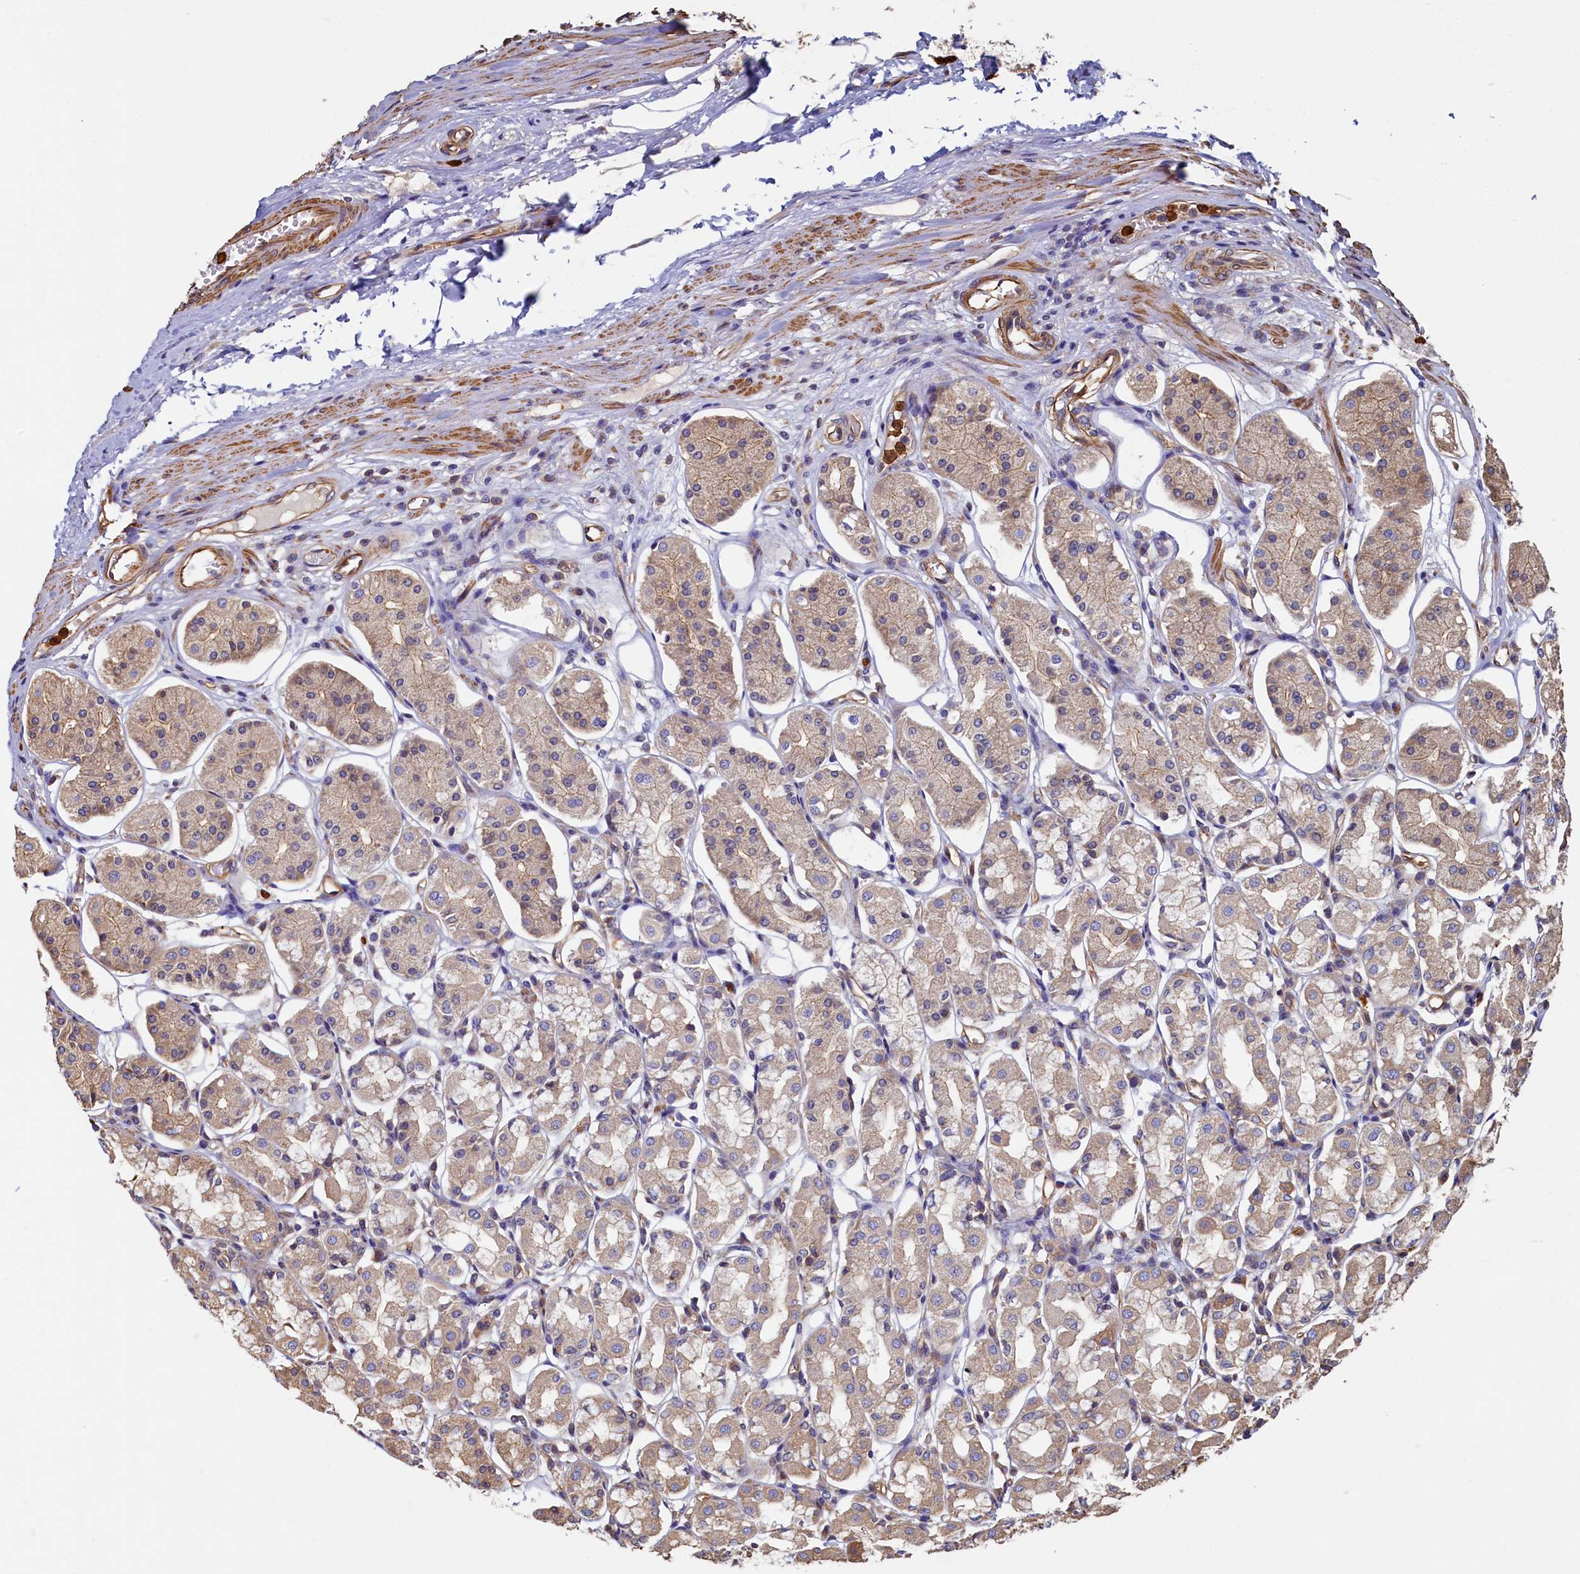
{"staining": {"intensity": "moderate", "quantity": "25%-75%", "location": "cytoplasmic/membranous"}, "tissue": "stomach", "cell_type": "Glandular cells", "image_type": "normal", "snomed": [{"axis": "morphology", "description": "Normal tissue, NOS"}, {"axis": "topography", "description": "Stomach, lower"}], "caption": "Stomach stained with DAB (3,3'-diaminobenzidine) immunohistochemistry (IHC) exhibits medium levels of moderate cytoplasmic/membranous staining in about 25%-75% of glandular cells. (DAB (3,3'-diaminobenzidine) = brown stain, brightfield microscopy at high magnification).", "gene": "CCDC102B", "patient": {"sex": "female", "age": 56}}